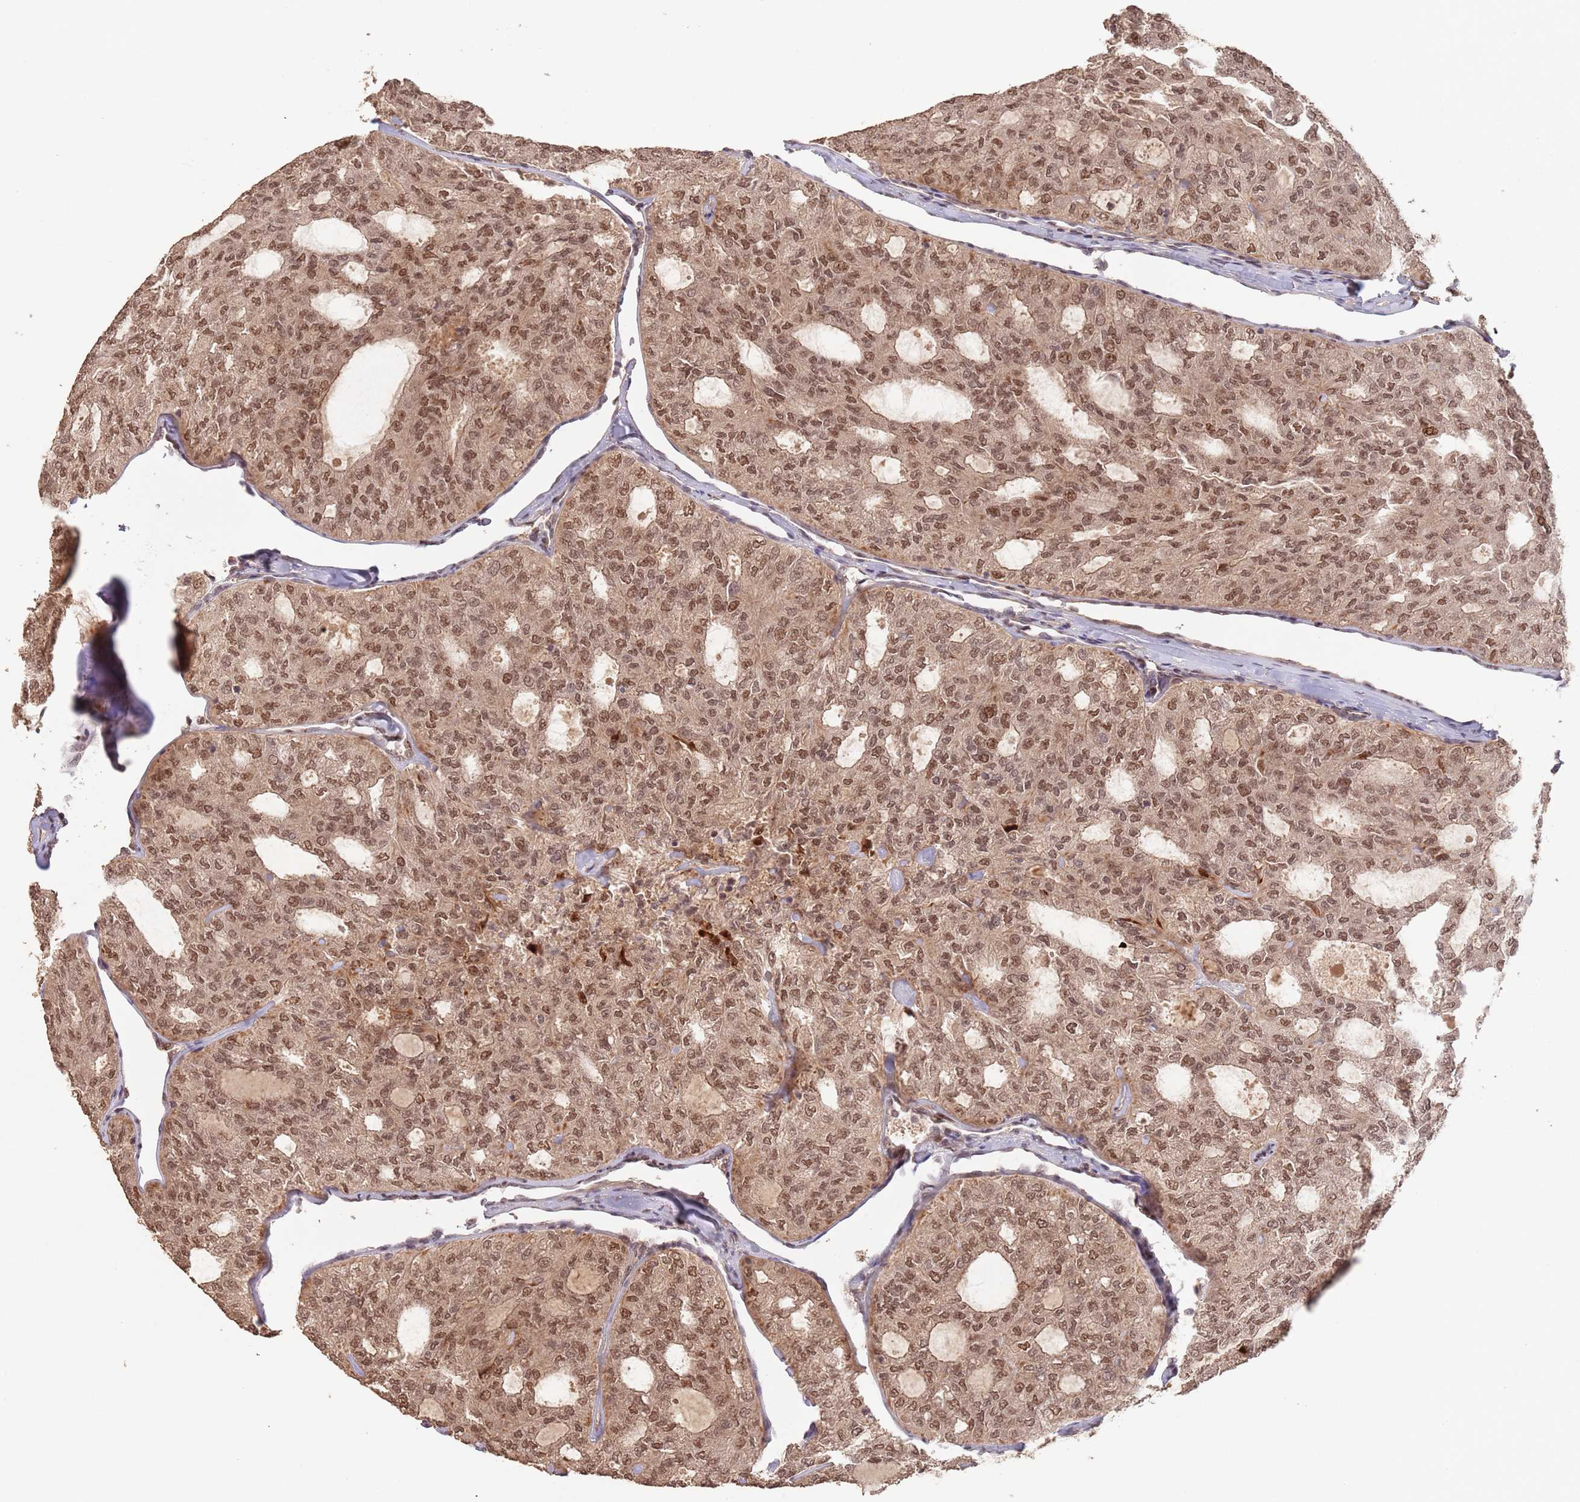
{"staining": {"intensity": "moderate", "quantity": ">75%", "location": "nuclear"}, "tissue": "thyroid cancer", "cell_type": "Tumor cells", "image_type": "cancer", "snomed": [{"axis": "morphology", "description": "Follicular adenoma carcinoma, NOS"}, {"axis": "topography", "description": "Thyroid gland"}], "caption": "Immunohistochemical staining of thyroid cancer demonstrates medium levels of moderate nuclear expression in about >75% of tumor cells.", "gene": "RFXANK", "patient": {"sex": "male", "age": 75}}